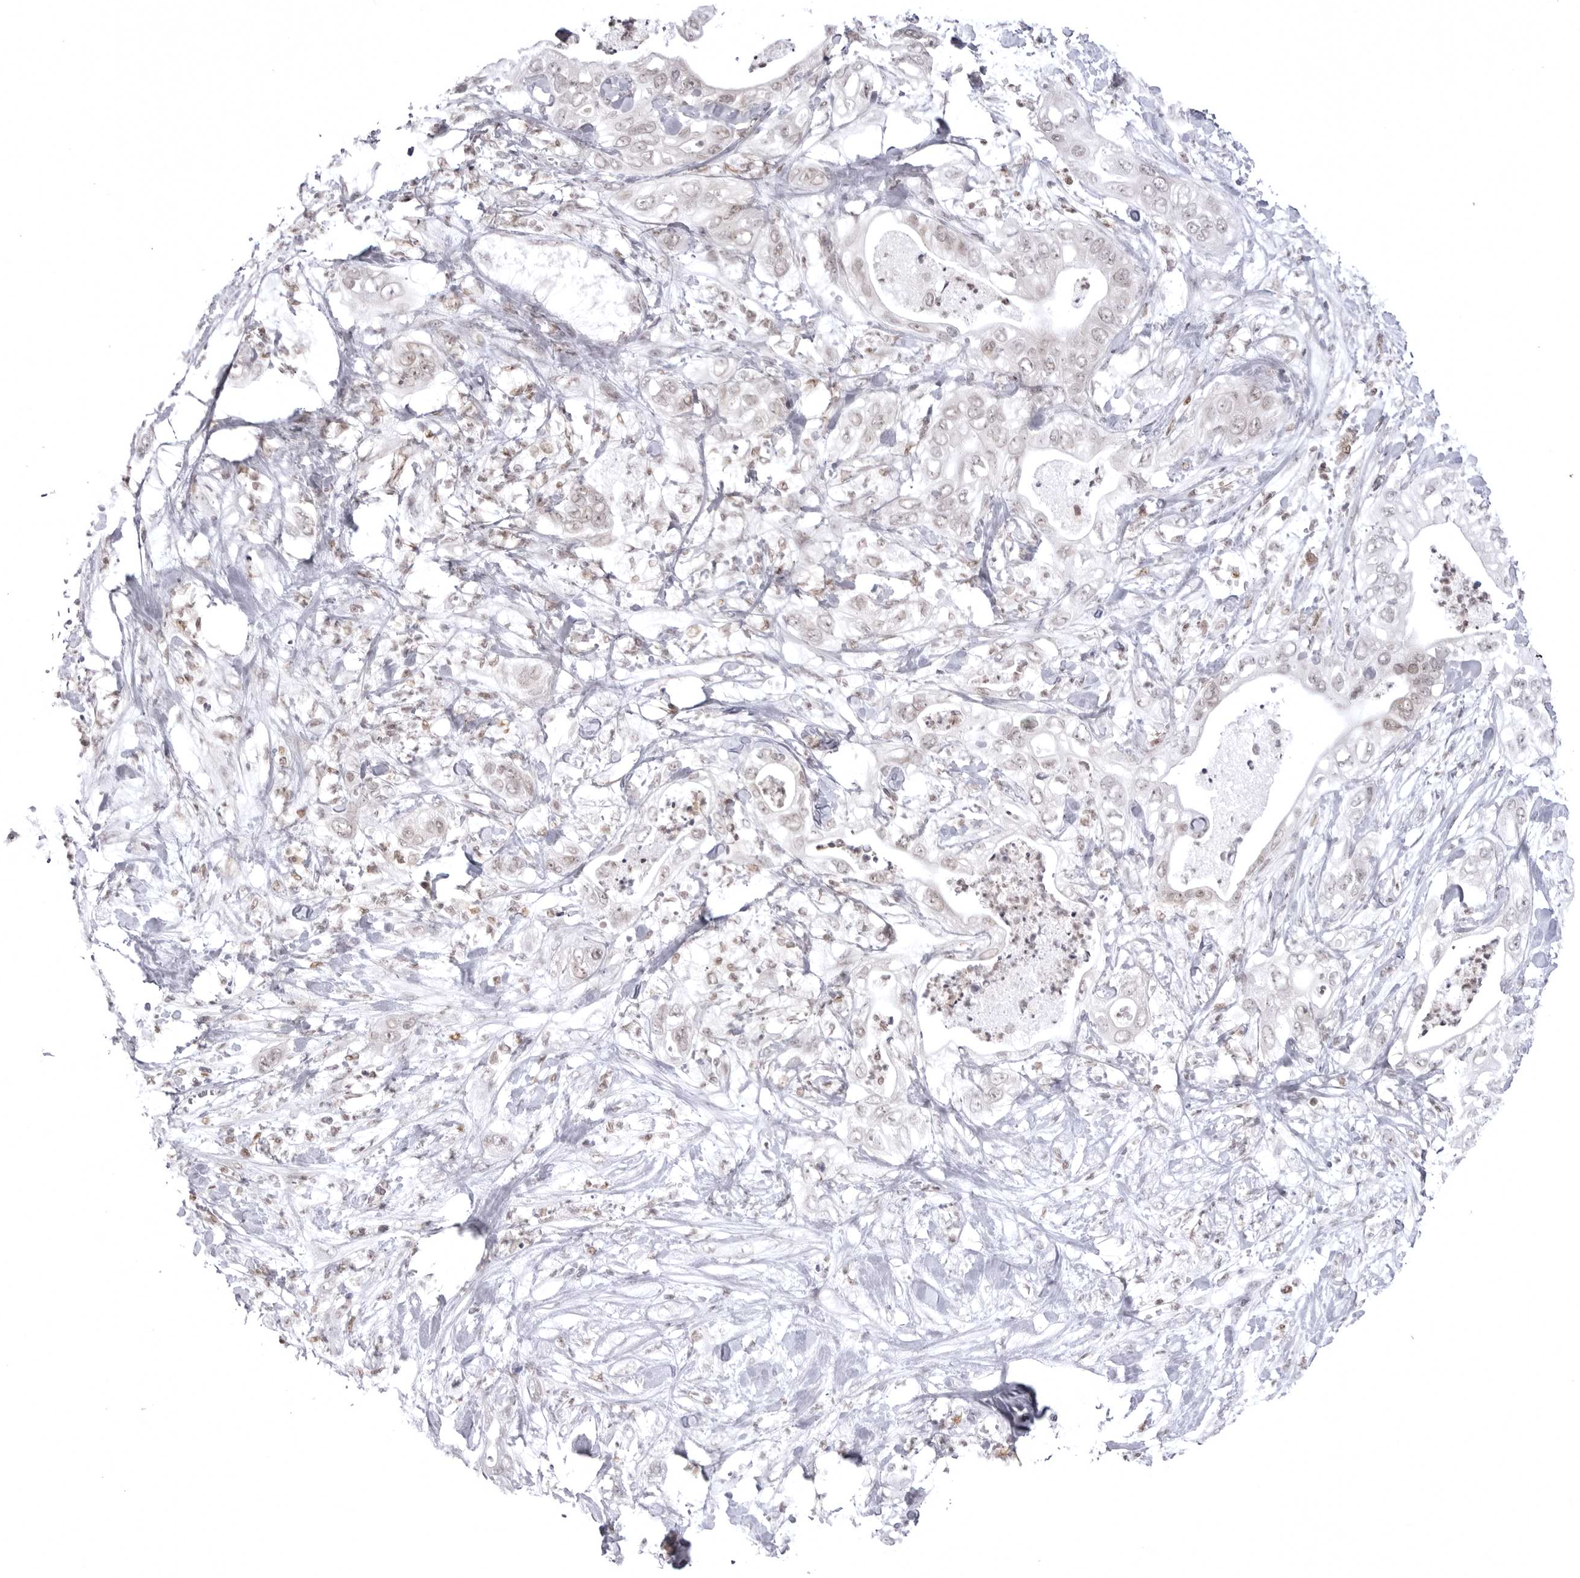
{"staining": {"intensity": "weak", "quantity": "<25%", "location": "nuclear"}, "tissue": "pancreatic cancer", "cell_type": "Tumor cells", "image_type": "cancer", "snomed": [{"axis": "morphology", "description": "Adenocarcinoma, NOS"}, {"axis": "topography", "description": "Pancreas"}], "caption": "This is an immunohistochemistry histopathology image of pancreatic adenocarcinoma. There is no expression in tumor cells.", "gene": "PTK2B", "patient": {"sex": "female", "age": 78}}